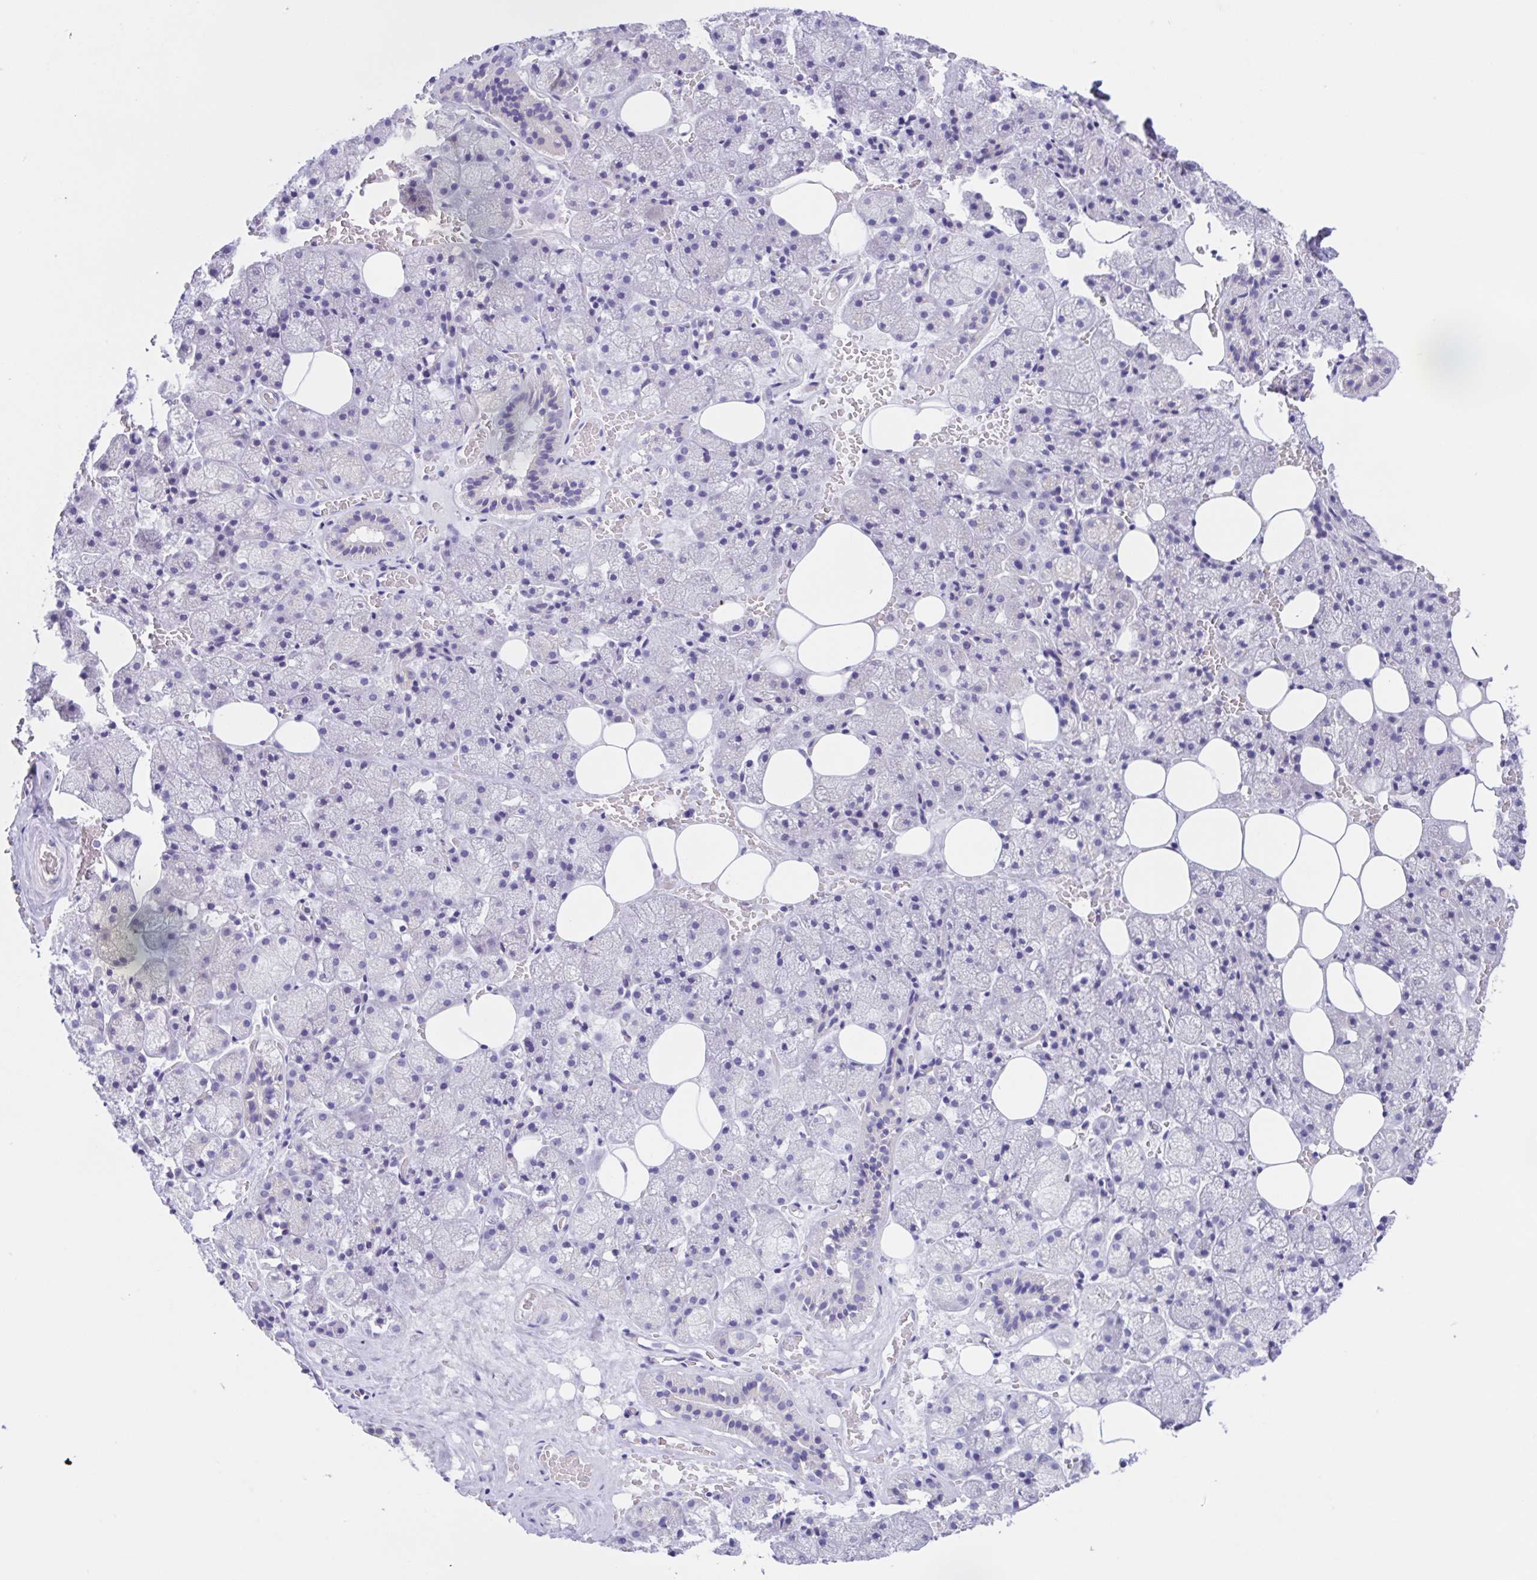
{"staining": {"intensity": "weak", "quantity": "<25%", "location": "cytoplasmic/membranous"}, "tissue": "salivary gland", "cell_type": "Glandular cells", "image_type": "normal", "snomed": [{"axis": "morphology", "description": "Normal tissue, NOS"}, {"axis": "topography", "description": "Salivary gland"}, {"axis": "topography", "description": "Peripheral nerve tissue"}], "caption": "An immunohistochemistry (IHC) photomicrograph of normal salivary gland is shown. There is no staining in glandular cells of salivary gland. (DAB immunohistochemistry (IHC) with hematoxylin counter stain).", "gene": "SCG3", "patient": {"sex": "male", "age": 38}}